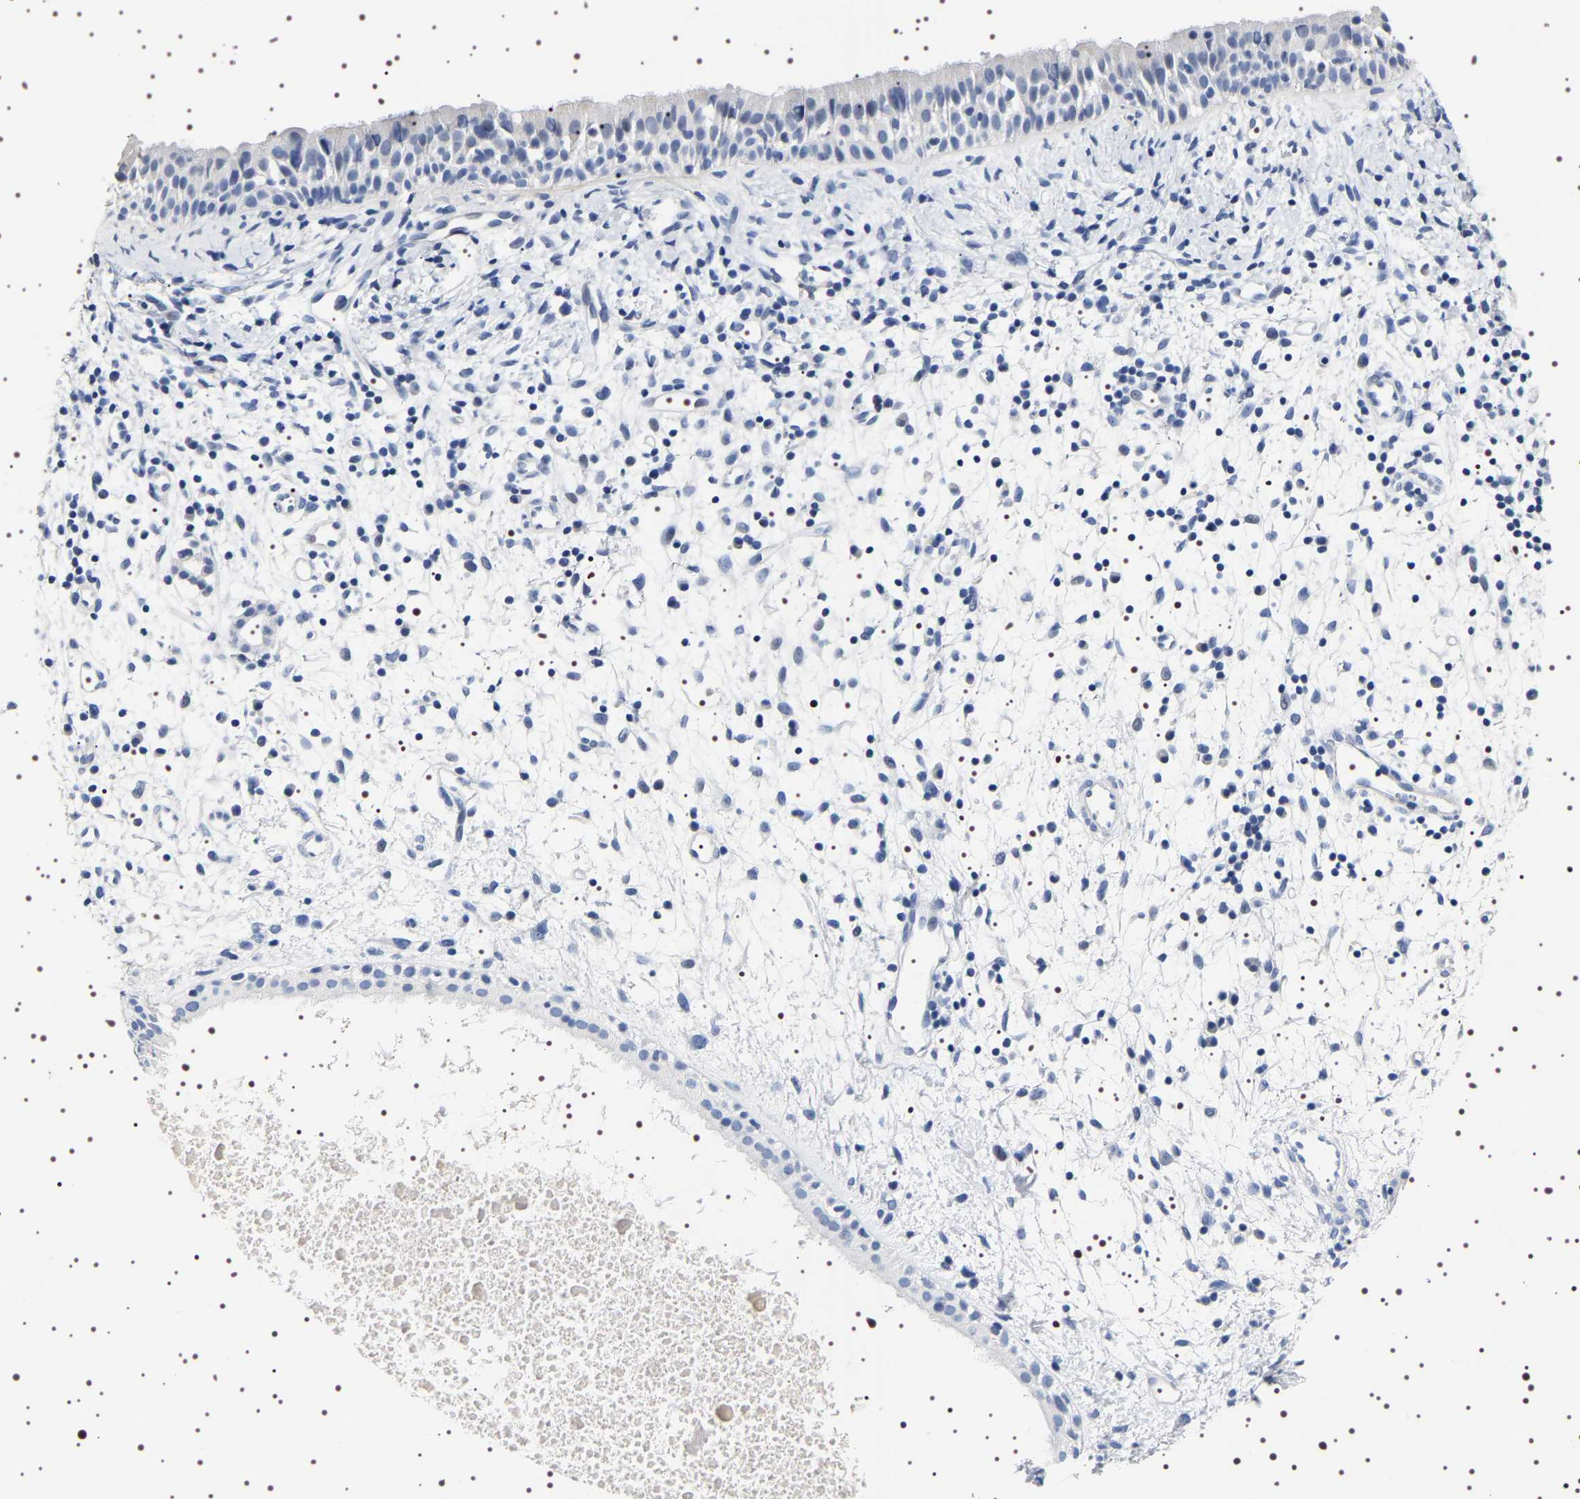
{"staining": {"intensity": "negative", "quantity": "none", "location": "none"}, "tissue": "nasopharynx", "cell_type": "Respiratory epithelial cells", "image_type": "normal", "snomed": [{"axis": "morphology", "description": "Normal tissue, NOS"}, {"axis": "topography", "description": "Nasopharynx"}], "caption": "Image shows no protein expression in respiratory epithelial cells of benign nasopharynx.", "gene": "UBQLN3", "patient": {"sex": "male", "age": 22}}